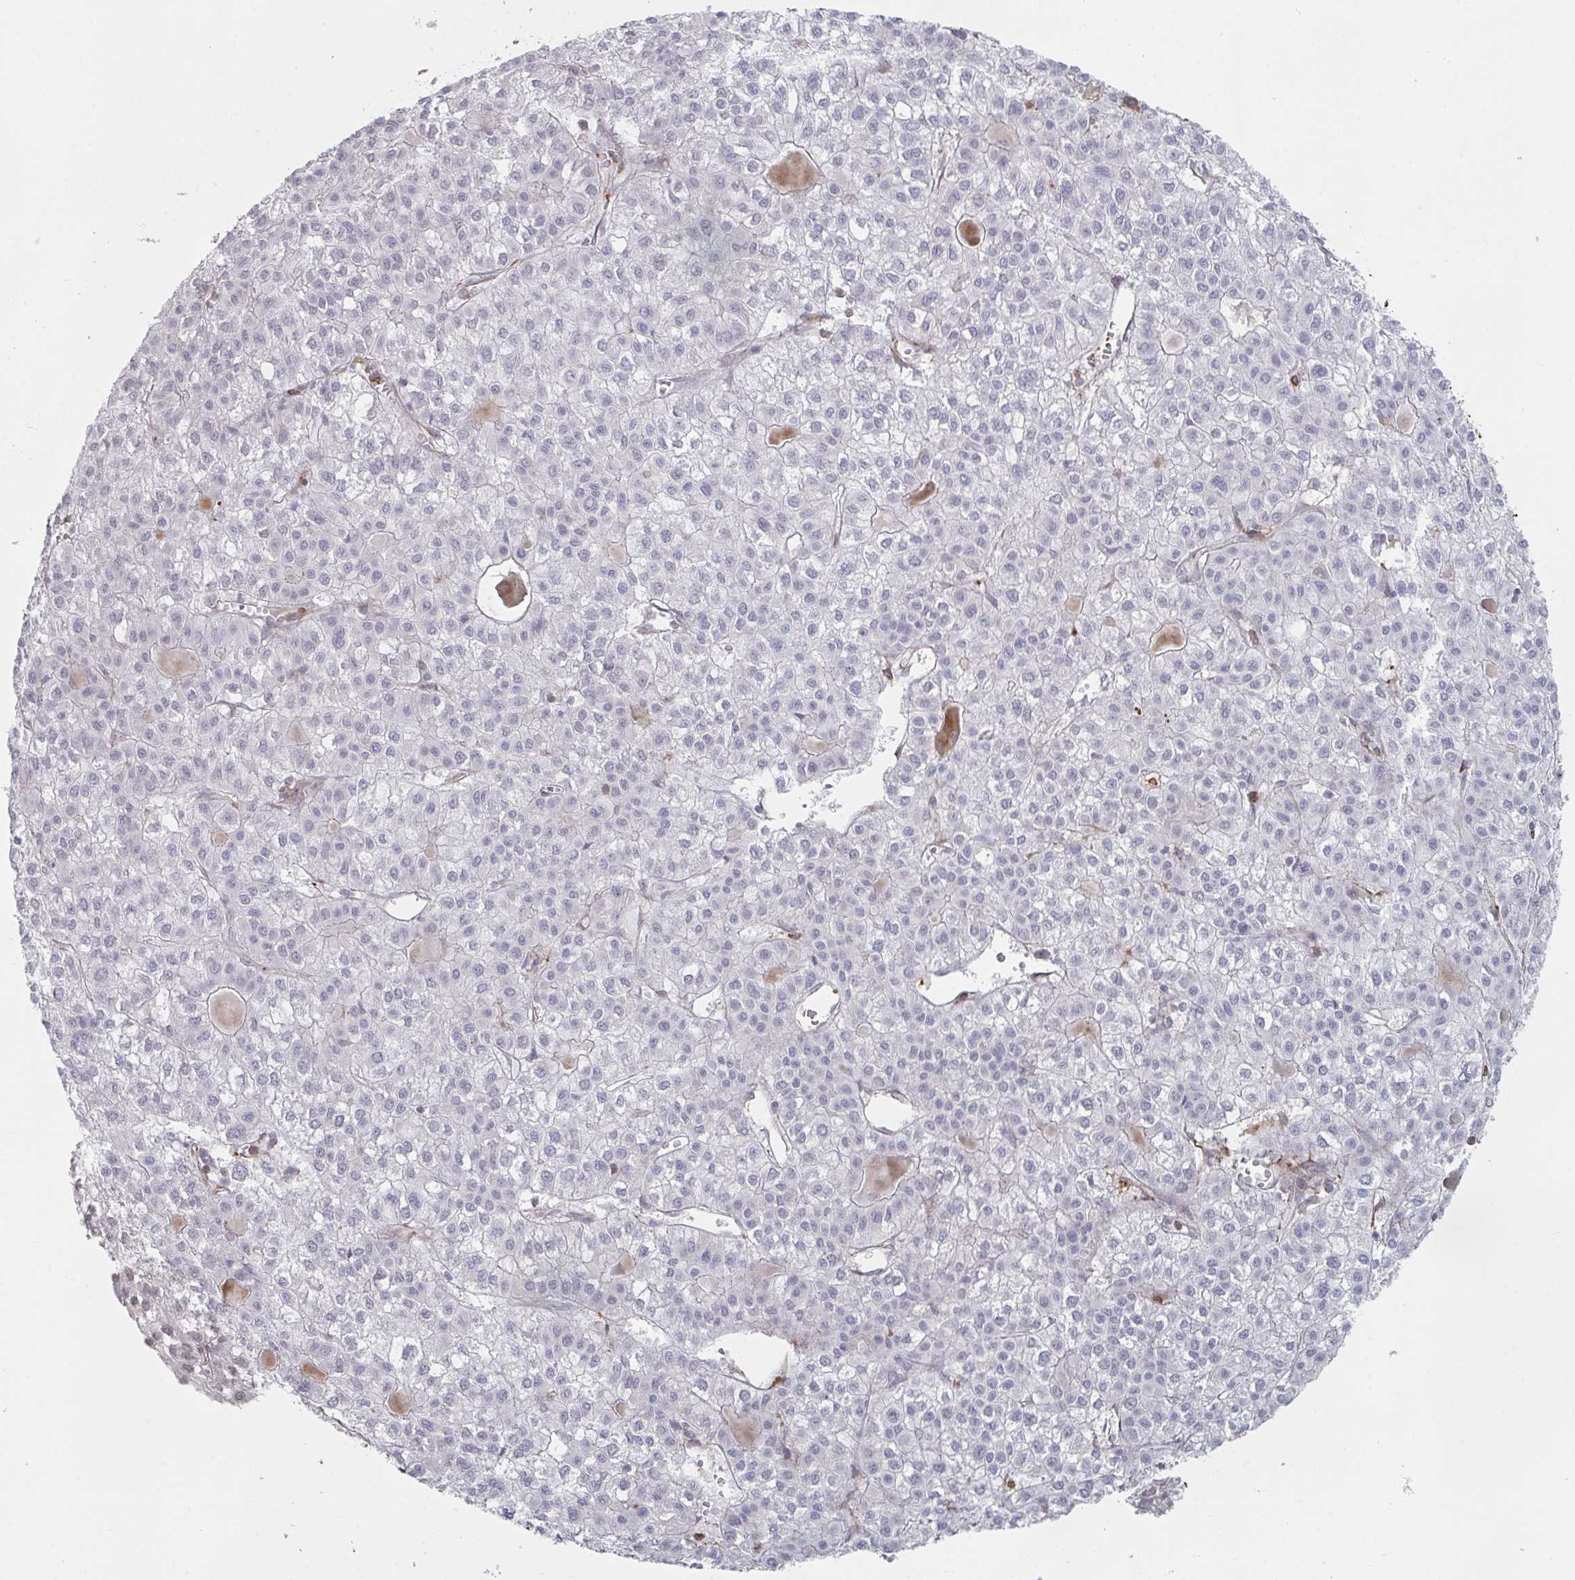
{"staining": {"intensity": "negative", "quantity": "none", "location": "none"}, "tissue": "liver cancer", "cell_type": "Tumor cells", "image_type": "cancer", "snomed": [{"axis": "morphology", "description": "Carcinoma, Hepatocellular, NOS"}, {"axis": "topography", "description": "Liver"}], "caption": "Micrograph shows no significant protein positivity in tumor cells of liver cancer (hepatocellular carcinoma). The staining was performed using DAB to visualize the protein expression in brown, while the nuclei were stained in blue with hematoxylin (Magnification: 20x).", "gene": "NEURL4", "patient": {"sex": "female", "age": 43}}